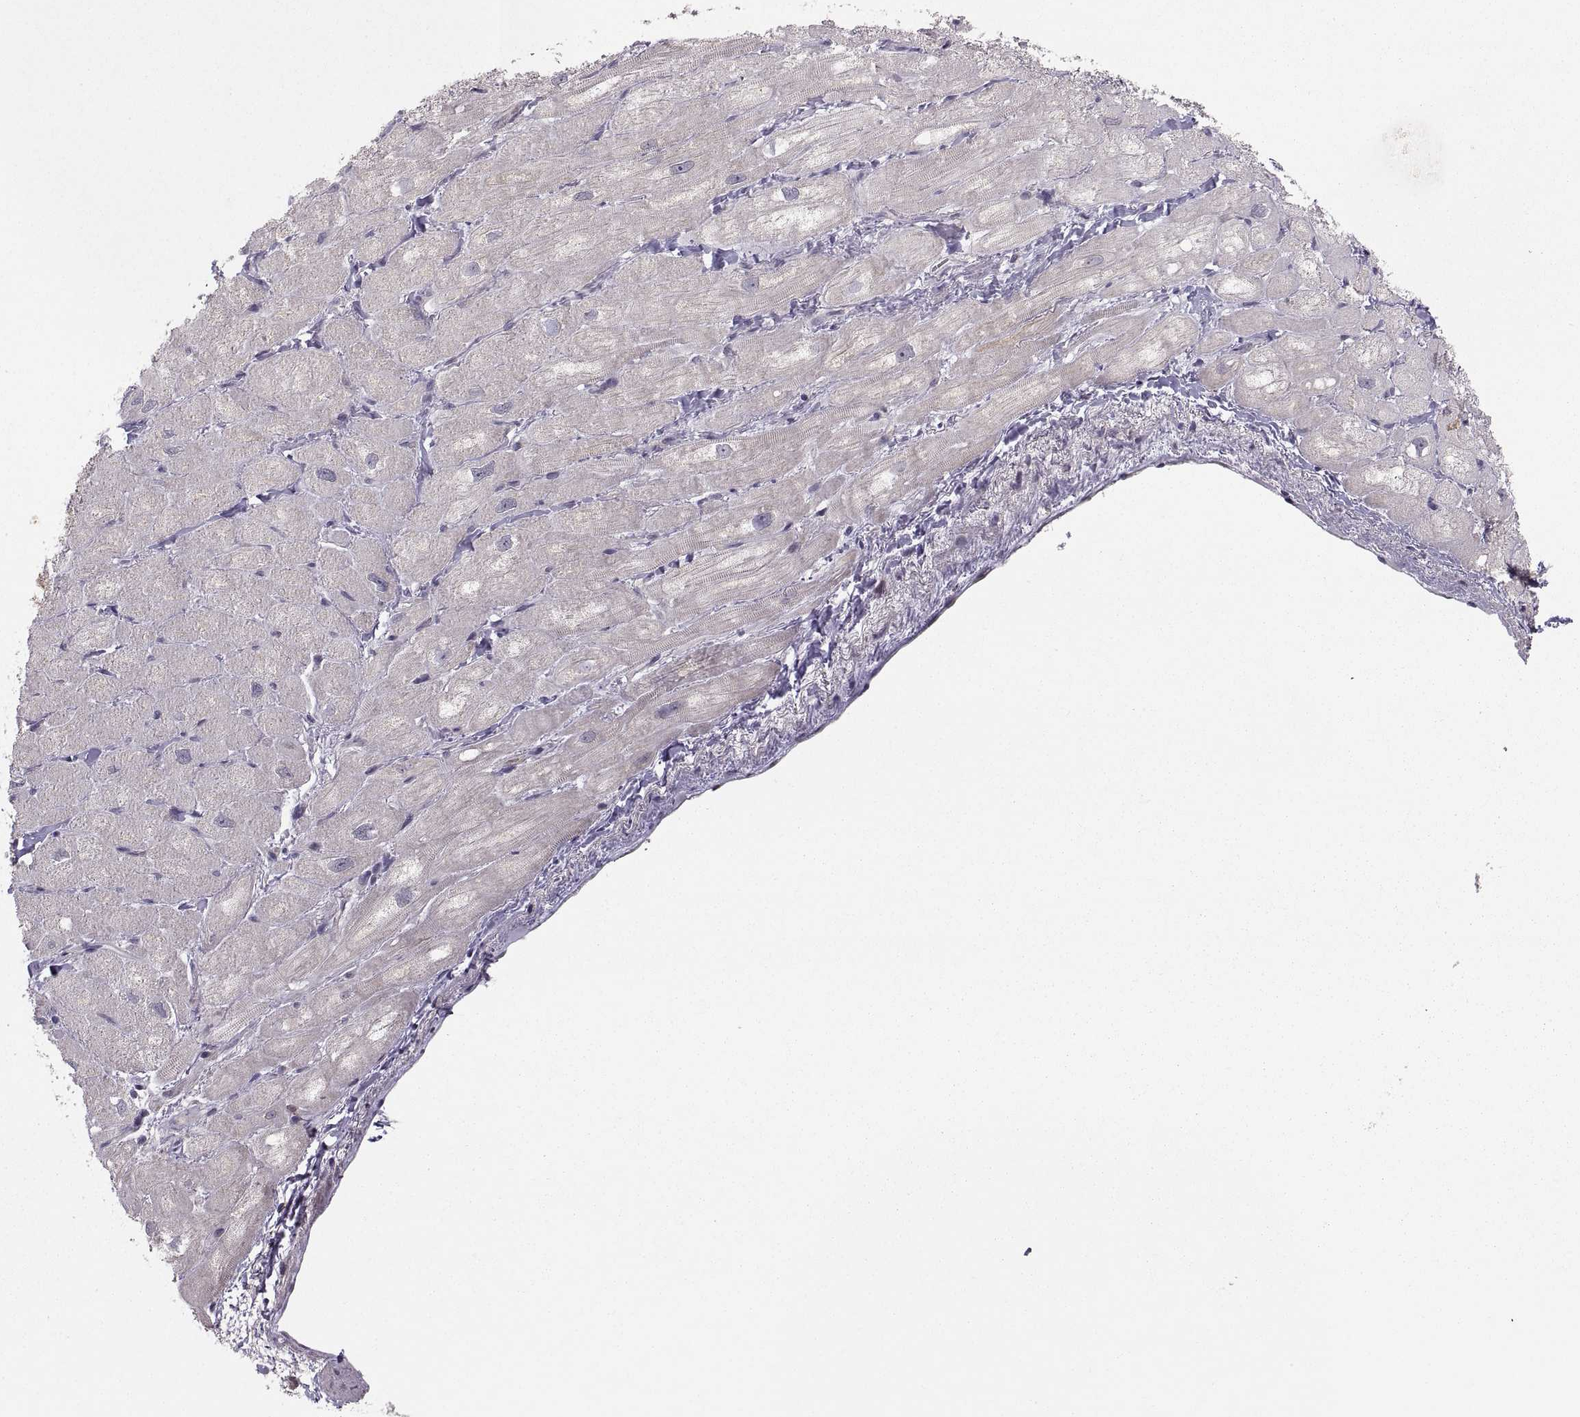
{"staining": {"intensity": "negative", "quantity": "none", "location": "none"}, "tissue": "heart muscle", "cell_type": "Cardiomyocytes", "image_type": "normal", "snomed": [{"axis": "morphology", "description": "Normal tissue, NOS"}, {"axis": "topography", "description": "Heart"}], "caption": "The IHC photomicrograph has no significant expression in cardiomyocytes of heart muscle.", "gene": "HMGCR", "patient": {"sex": "male", "age": 60}}